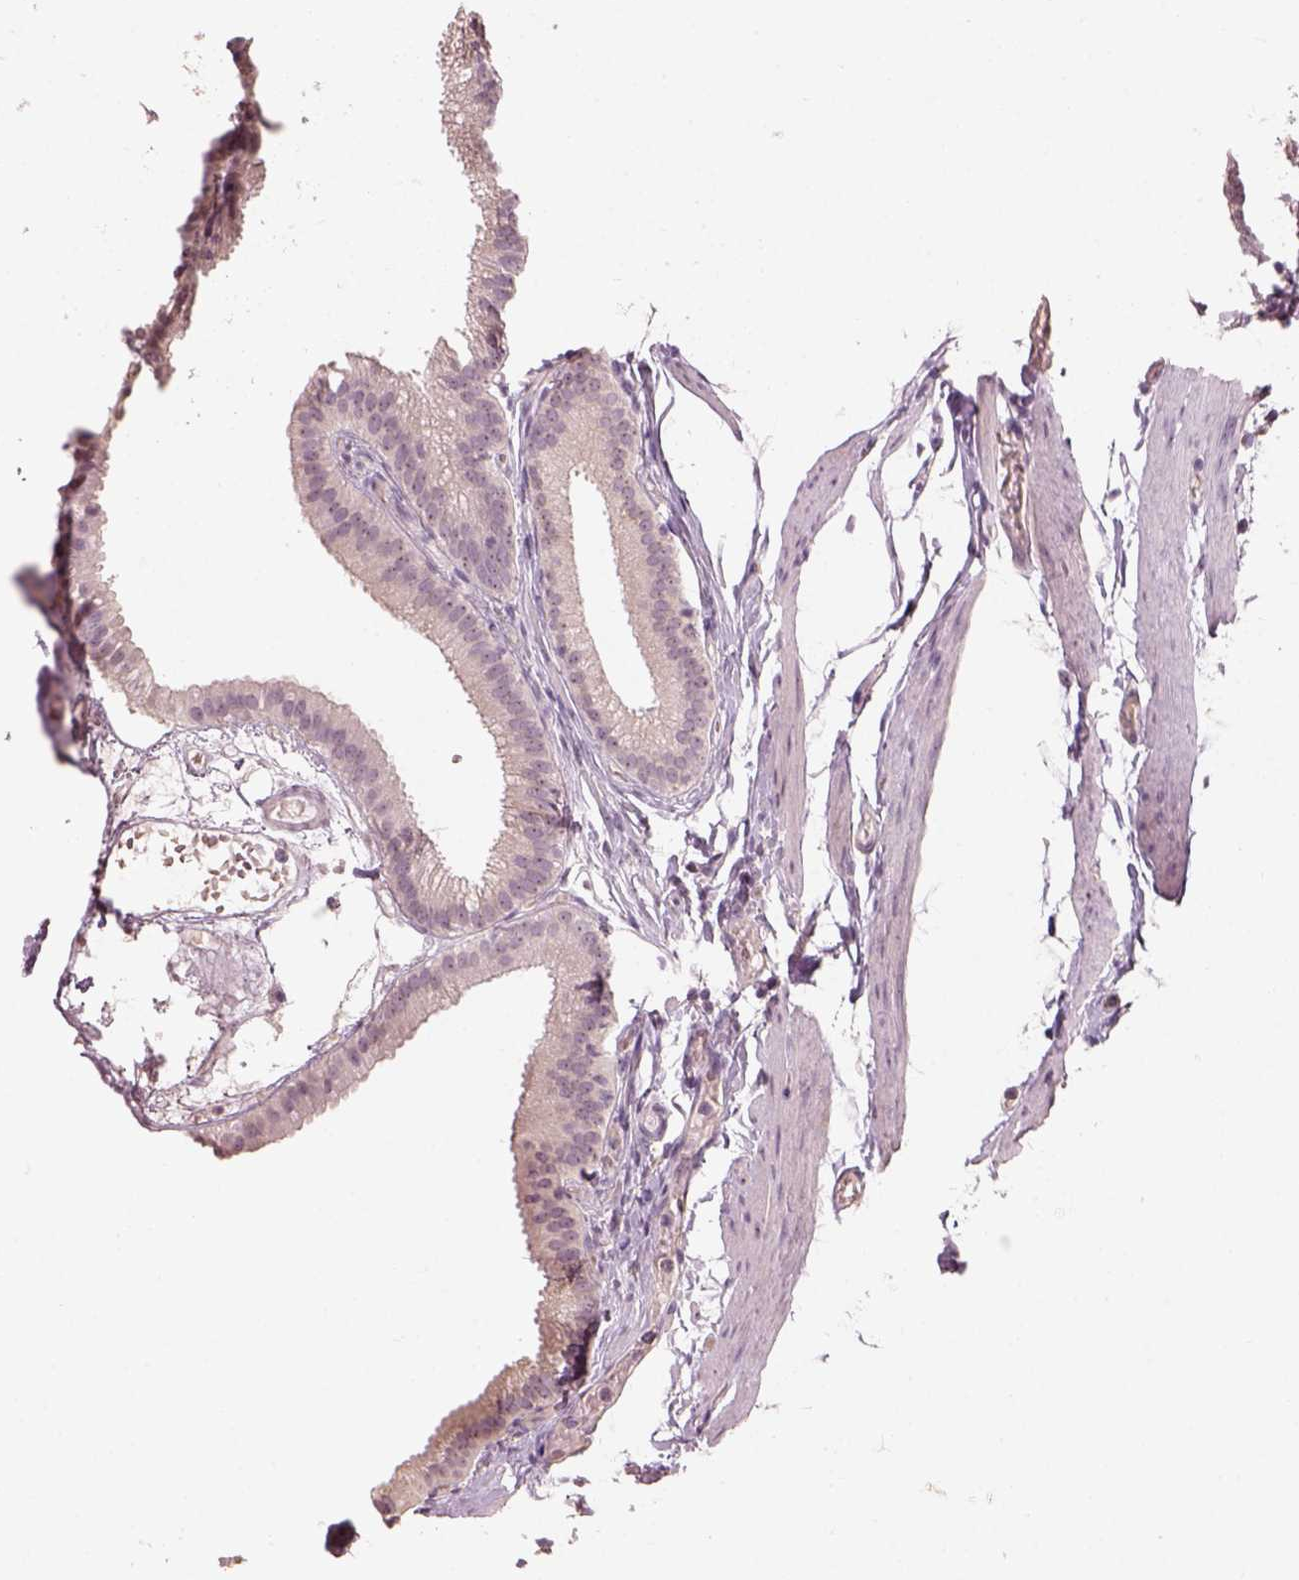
{"staining": {"intensity": "weak", "quantity": ">75%", "location": "cytoplasmic/membranous"}, "tissue": "gallbladder", "cell_type": "Glandular cells", "image_type": "normal", "snomed": [{"axis": "morphology", "description": "Normal tissue, NOS"}, {"axis": "topography", "description": "Gallbladder"}], "caption": "This is an image of IHC staining of benign gallbladder, which shows weak staining in the cytoplasmic/membranous of glandular cells.", "gene": "CDS1", "patient": {"sex": "female", "age": 45}}